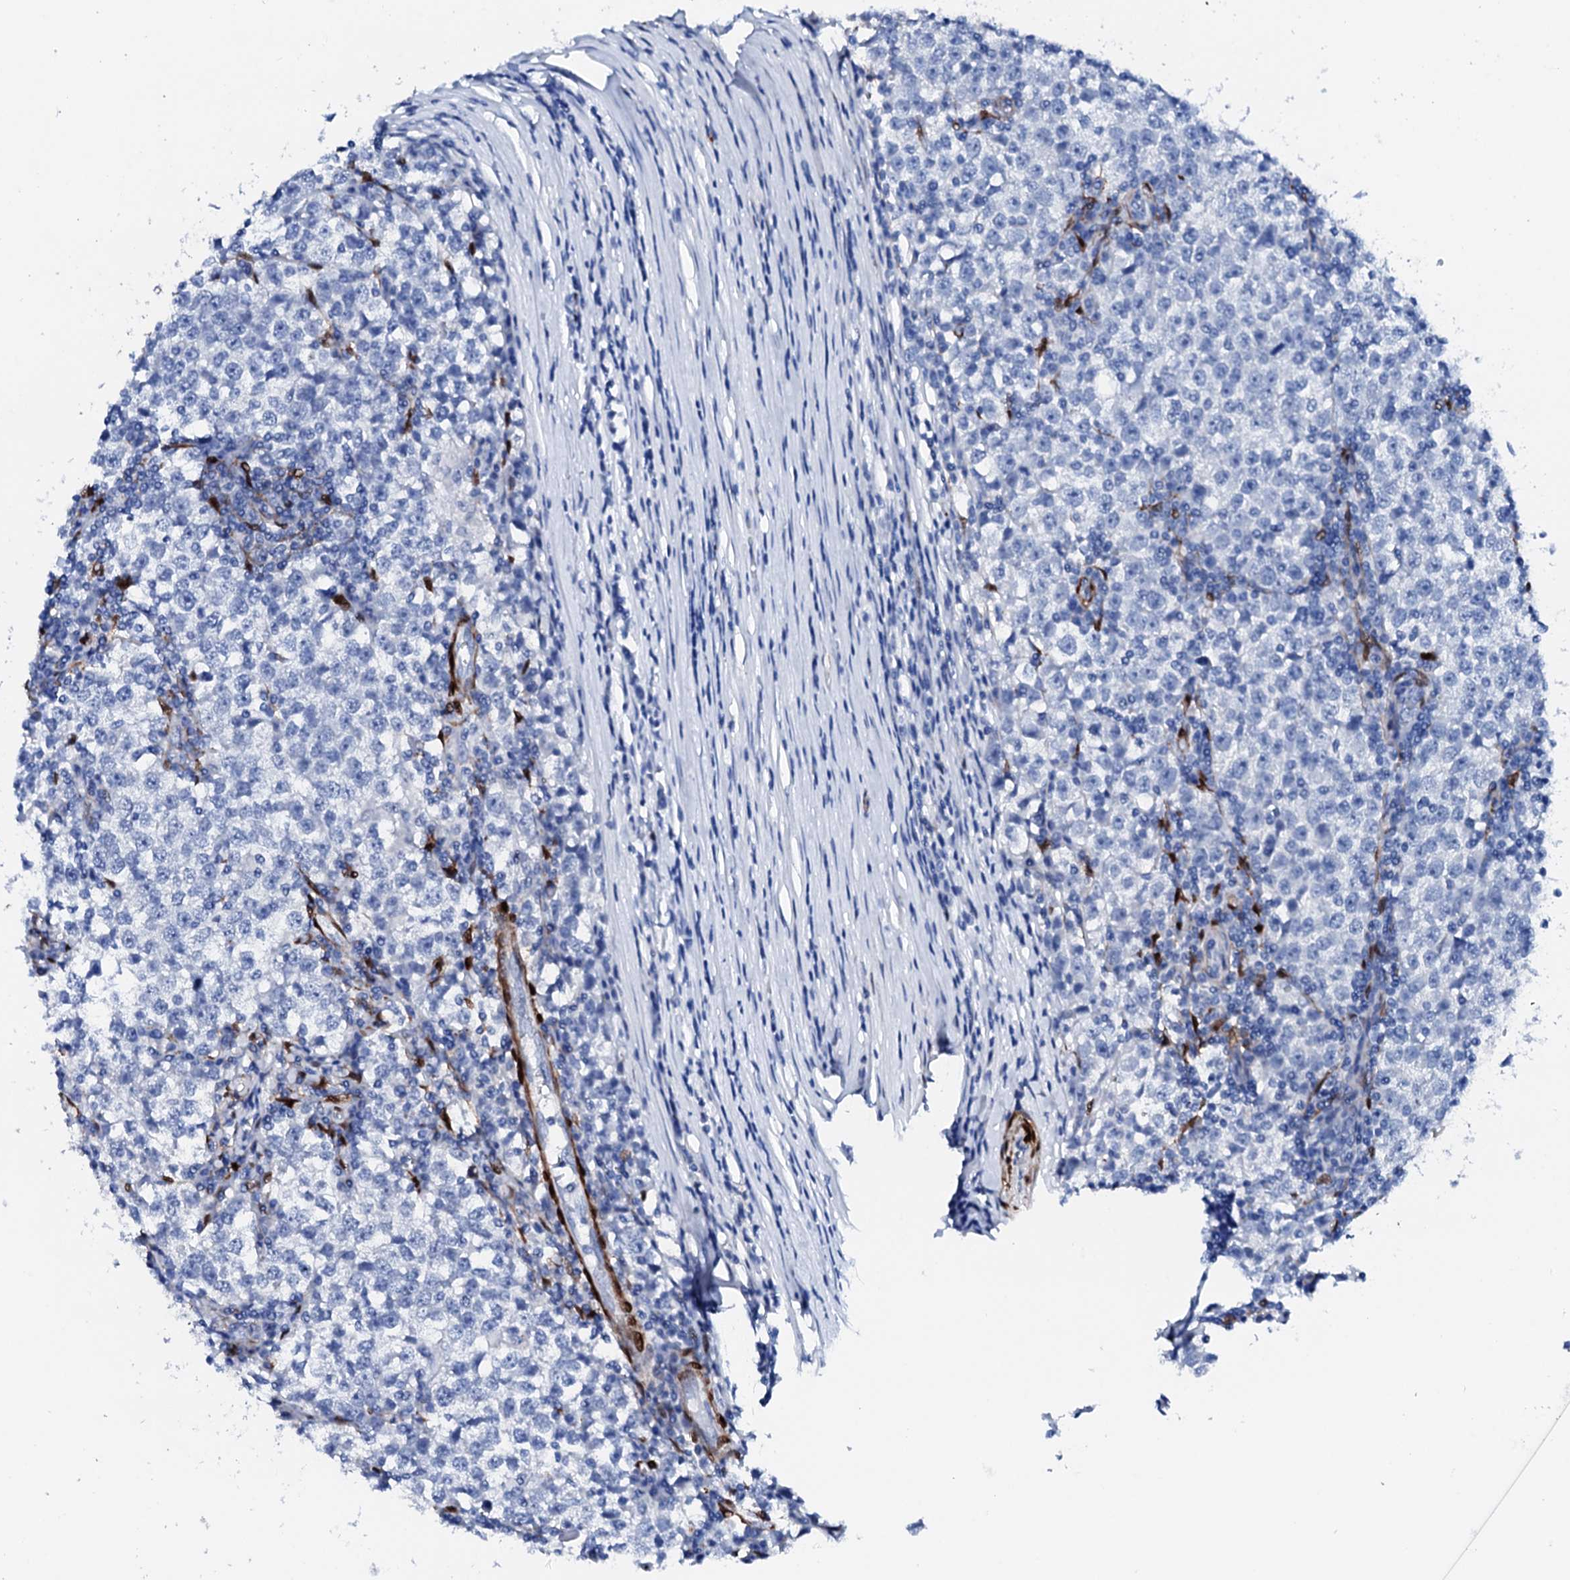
{"staining": {"intensity": "negative", "quantity": "none", "location": "none"}, "tissue": "testis cancer", "cell_type": "Tumor cells", "image_type": "cancer", "snomed": [{"axis": "morphology", "description": "Seminoma, NOS"}, {"axis": "topography", "description": "Testis"}], "caption": "An immunohistochemistry (IHC) image of testis seminoma is shown. There is no staining in tumor cells of testis seminoma.", "gene": "NRIP2", "patient": {"sex": "male", "age": 65}}